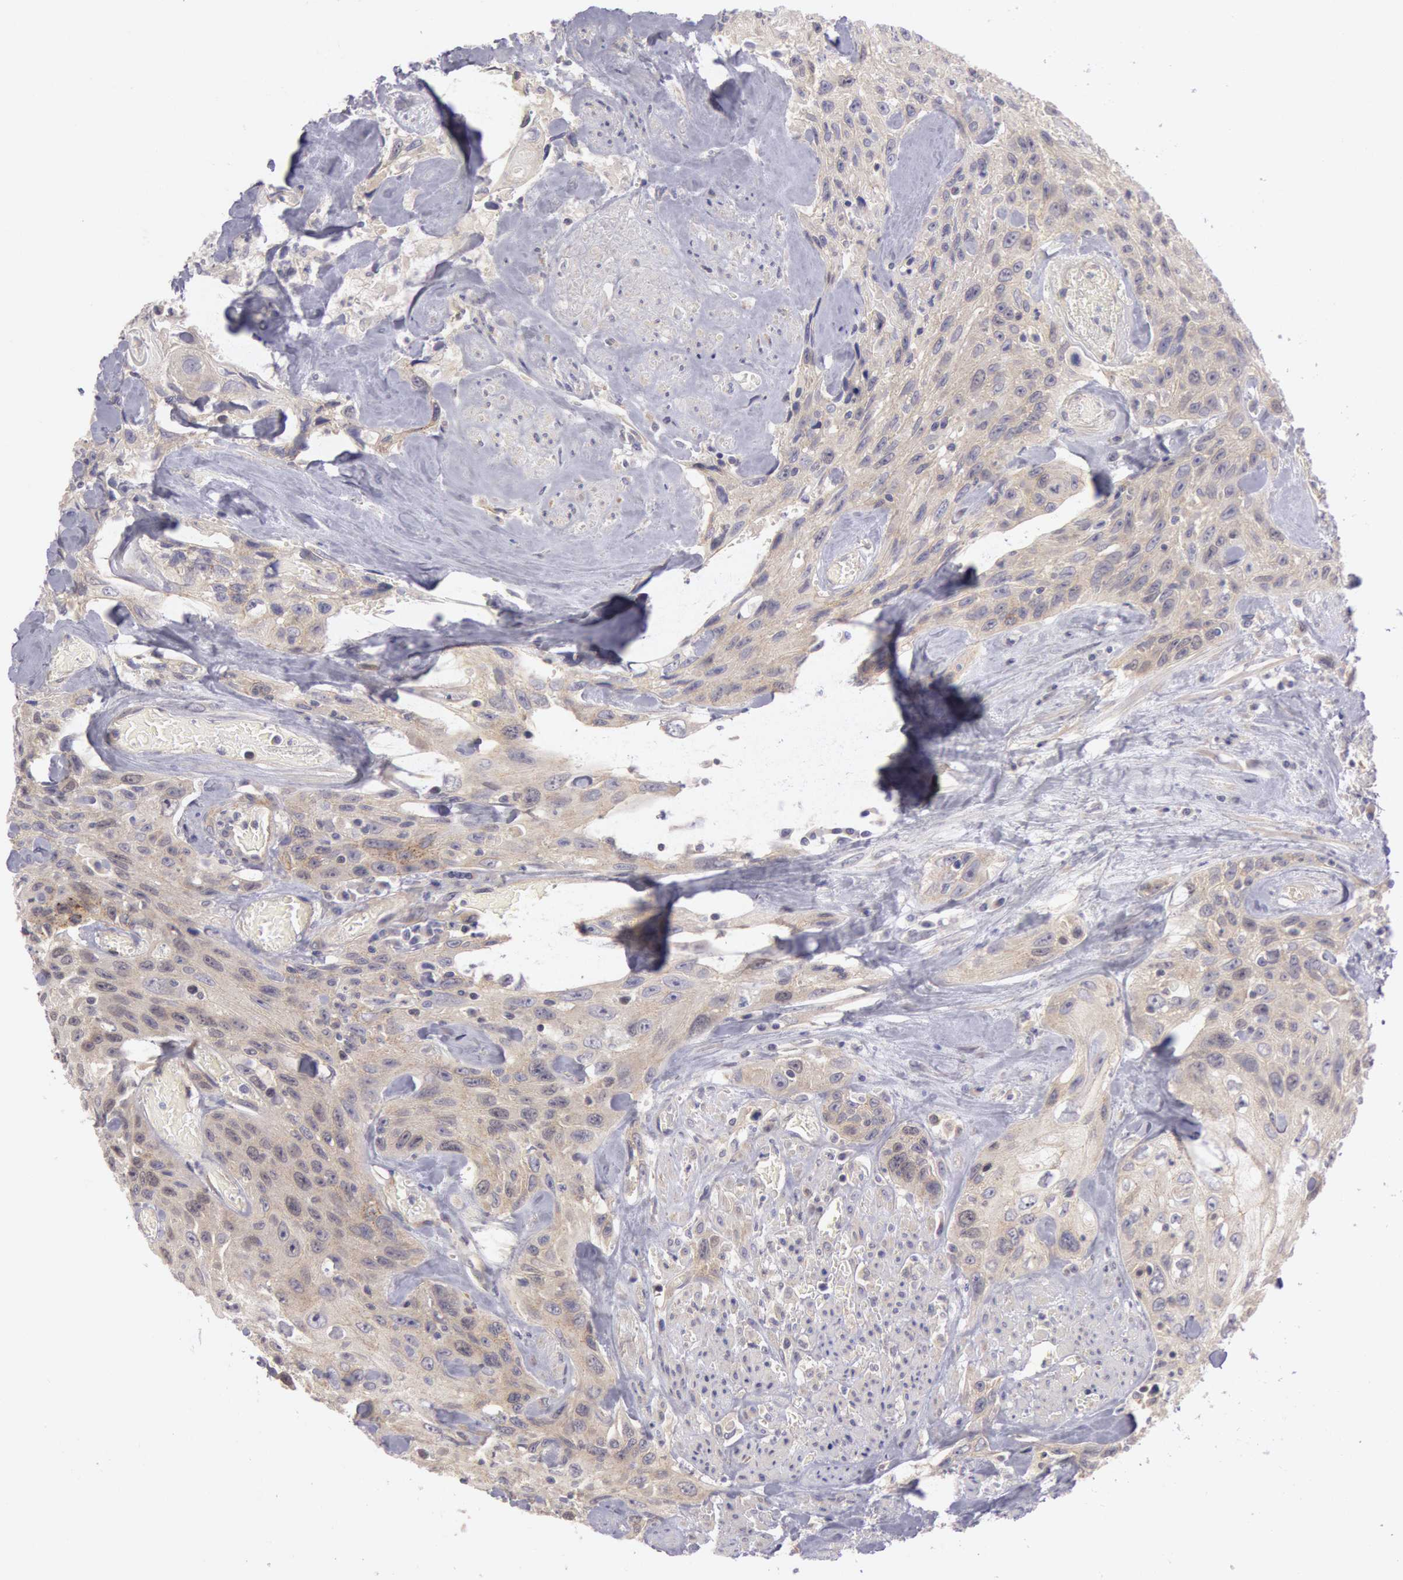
{"staining": {"intensity": "negative", "quantity": "none", "location": "none"}, "tissue": "urothelial cancer", "cell_type": "Tumor cells", "image_type": "cancer", "snomed": [{"axis": "morphology", "description": "Urothelial carcinoma, High grade"}, {"axis": "topography", "description": "Urinary bladder"}], "caption": "Human urothelial carcinoma (high-grade) stained for a protein using immunohistochemistry (IHC) reveals no staining in tumor cells.", "gene": "AMOTL1", "patient": {"sex": "female", "age": 84}}